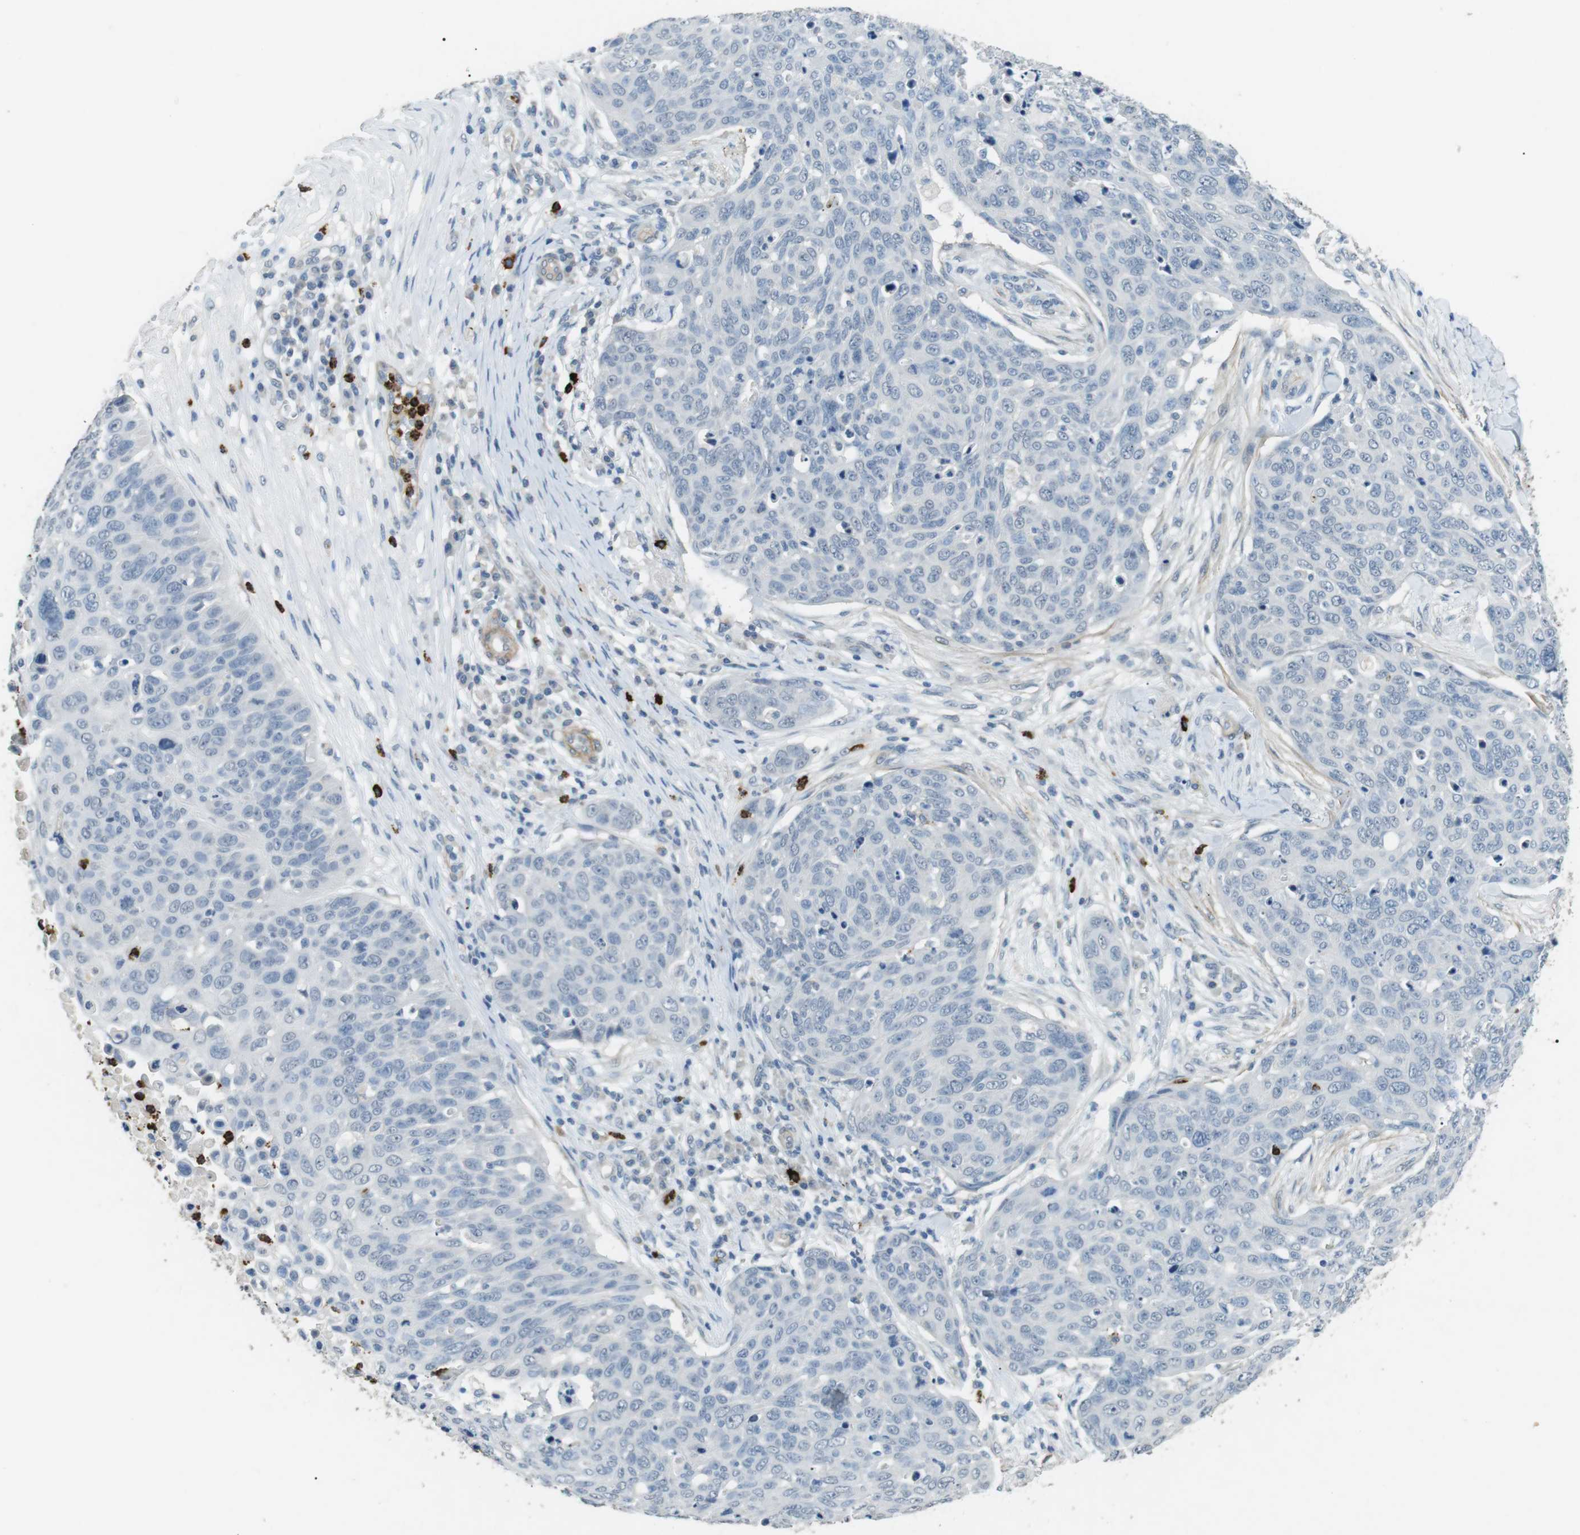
{"staining": {"intensity": "negative", "quantity": "none", "location": "none"}, "tissue": "skin cancer", "cell_type": "Tumor cells", "image_type": "cancer", "snomed": [{"axis": "morphology", "description": "Squamous cell carcinoma, NOS"}, {"axis": "topography", "description": "Skin"}], "caption": "Immunohistochemistry of skin cancer (squamous cell carcinoma) demonstrates no staining in tumor cells.", "gene": "GZMM", "patient": {"sex": "male", "age": 24}}